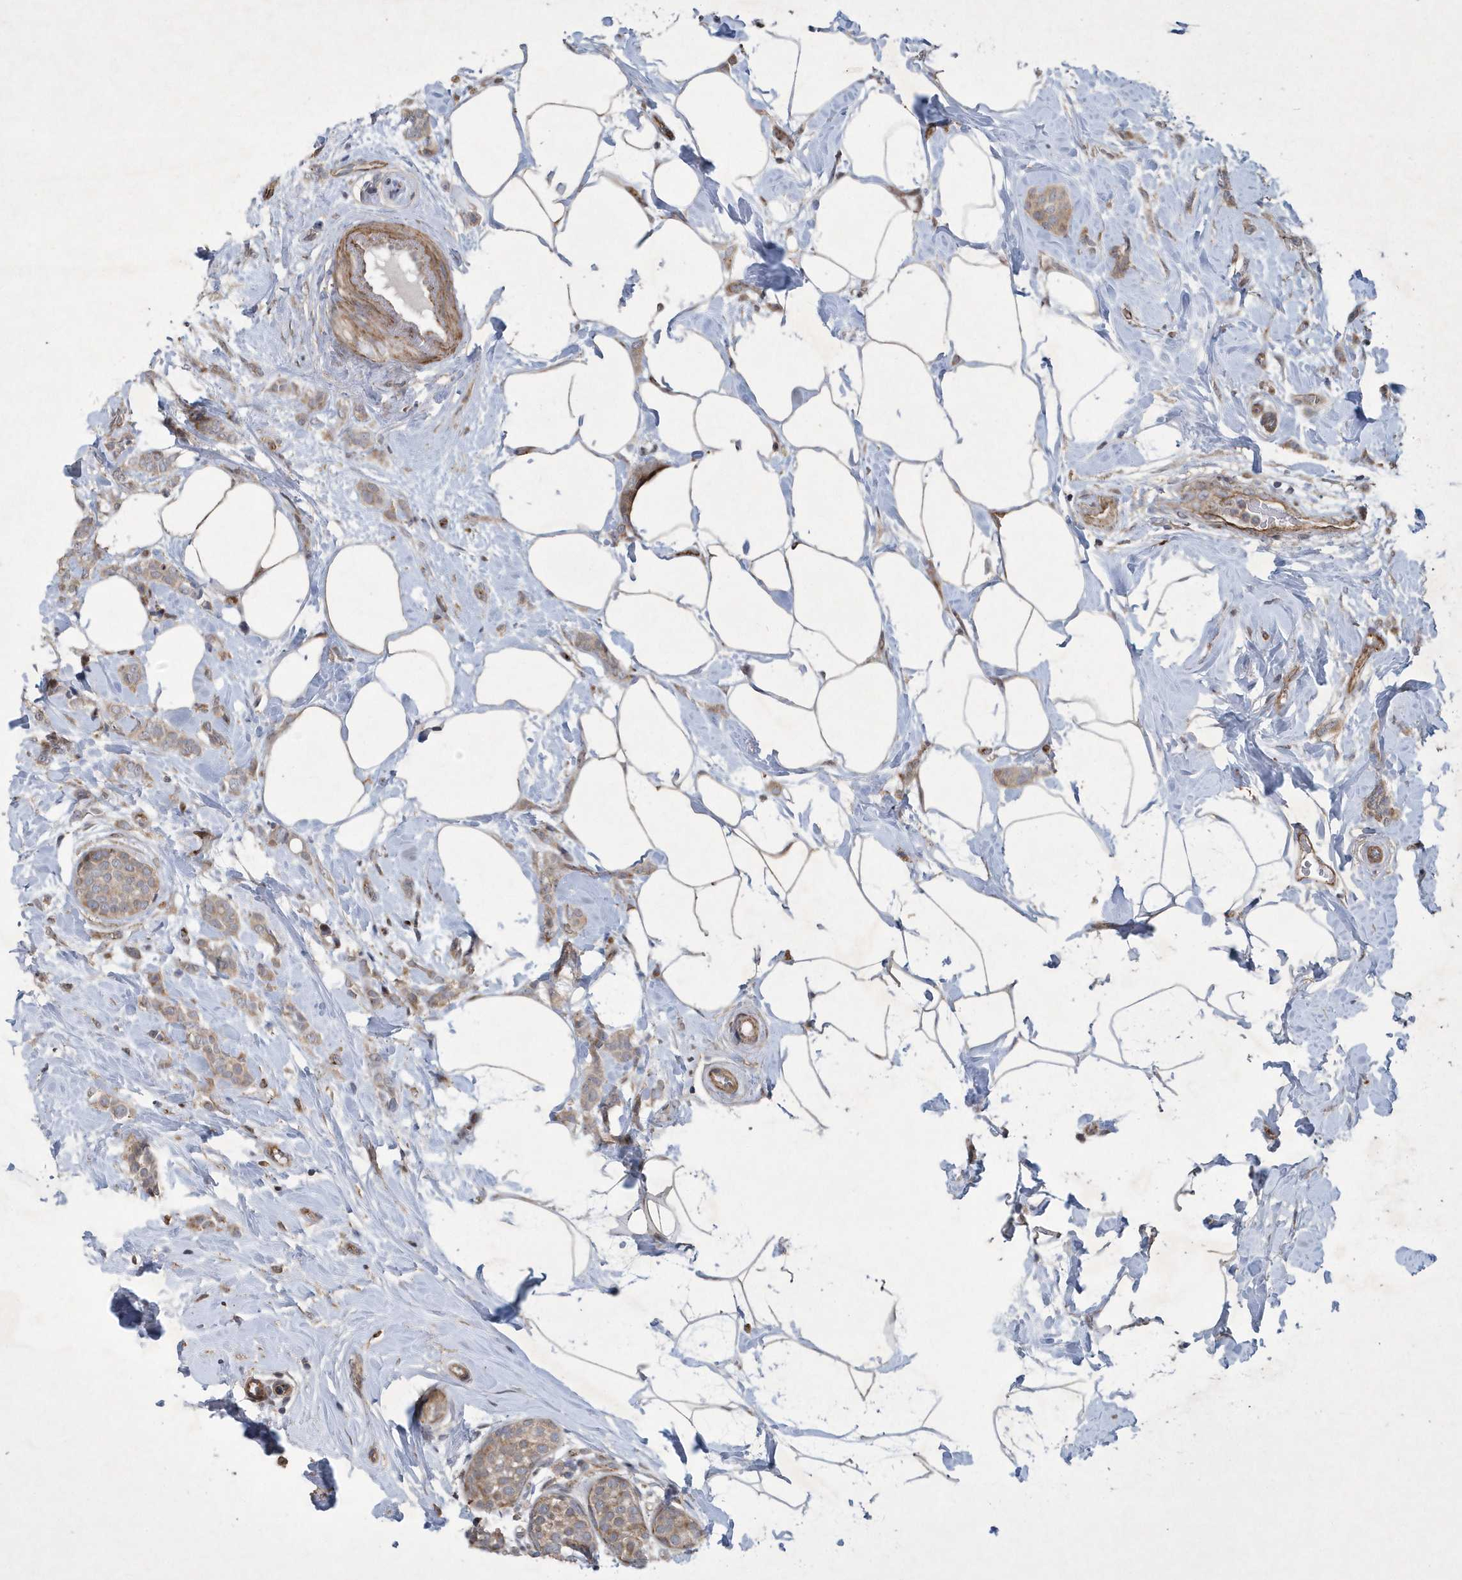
{"staining": {"intensity": "weak", "quantity": "25%-75%", "location": "cytoplasmic/membranous"}, "tissue": "breast cancer", "cell_type": "Tumor cells", "image_type": "cancer", "snomed": [{"axis": "morphology", "description": "Lobular carcinoma, in situ"}, {"axis": "morphology", "description": "Lobular carcinoma"}, {"axis": "topography", "description": "Breast"}], "caption": "Protein staining reveals weak cytoplasmic/membranous staining in approximately 25%-75% of tumor cells in lobular carcinoma (breast). The staining was performed using DAB (3,3'-diaminobenzidine), with brown indicating positive protein expression. Nuclei are stained blue with hematoxylin.", "gene": "N4BP2", "patient": {"sex": "female", "age": 41}}